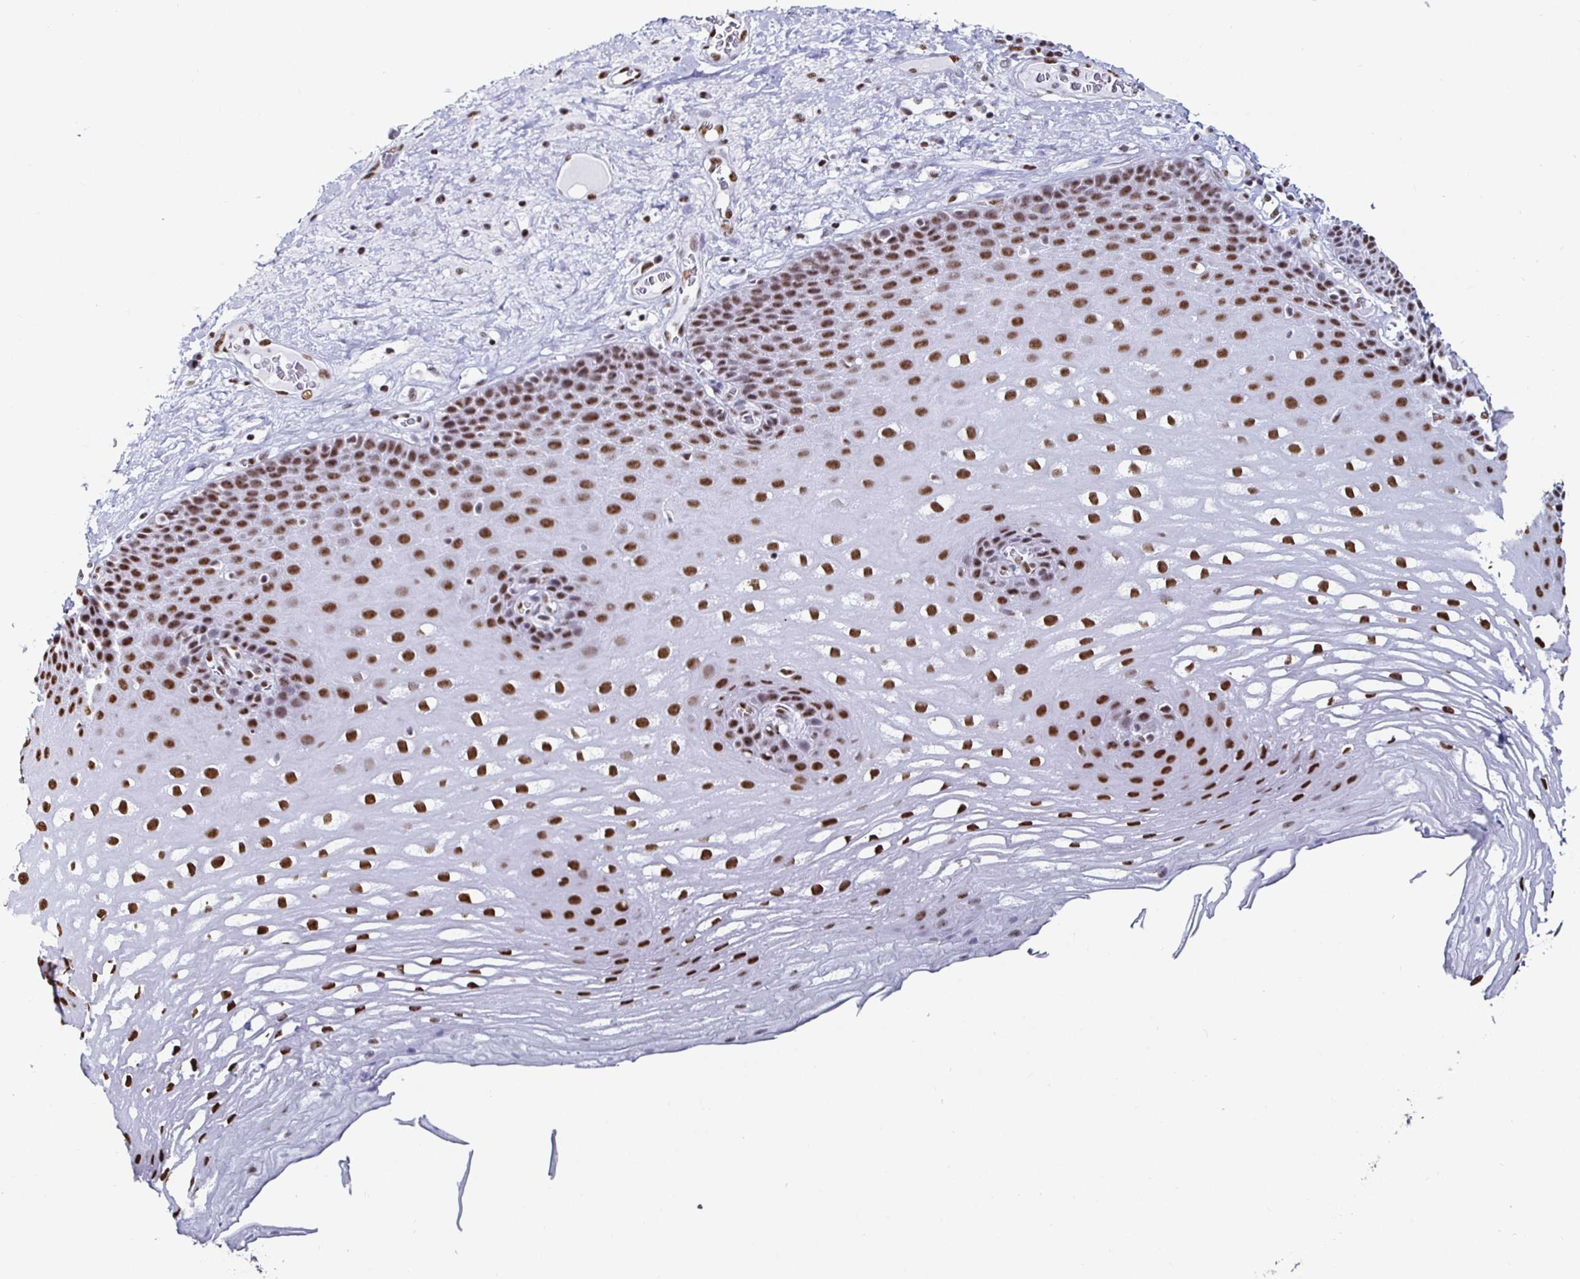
{"staining": {"intensity": "strong", "quantity": "25%-75%", "location": "nuclear"}, "tissue": "esophagus", "cell_type": "Squamous epithelial cells", "image_type": "normal", "snomed": [{"axis": "morphology", "description": "Normal tissue, NOS"}, {"axis": "topography", "description": "Esophagus"}], "caption": "High-magnification brightfield microscopy of normal esophagus stained with DAB (3,3'-diaminobenzidine) (brown) and counterstained with hematoxylin (blue). squamous epithelial cells exhibit strong nuclear positivity is seen in approximately25%-75% of cells. The staining was performed using DAB to visualize the protein expression in brown, while the nuclei were stained in blue with hematoxylin (Magnification: 20x).", "gene": "DDX39B", "patient": {"sex": "male", "age": 62}}